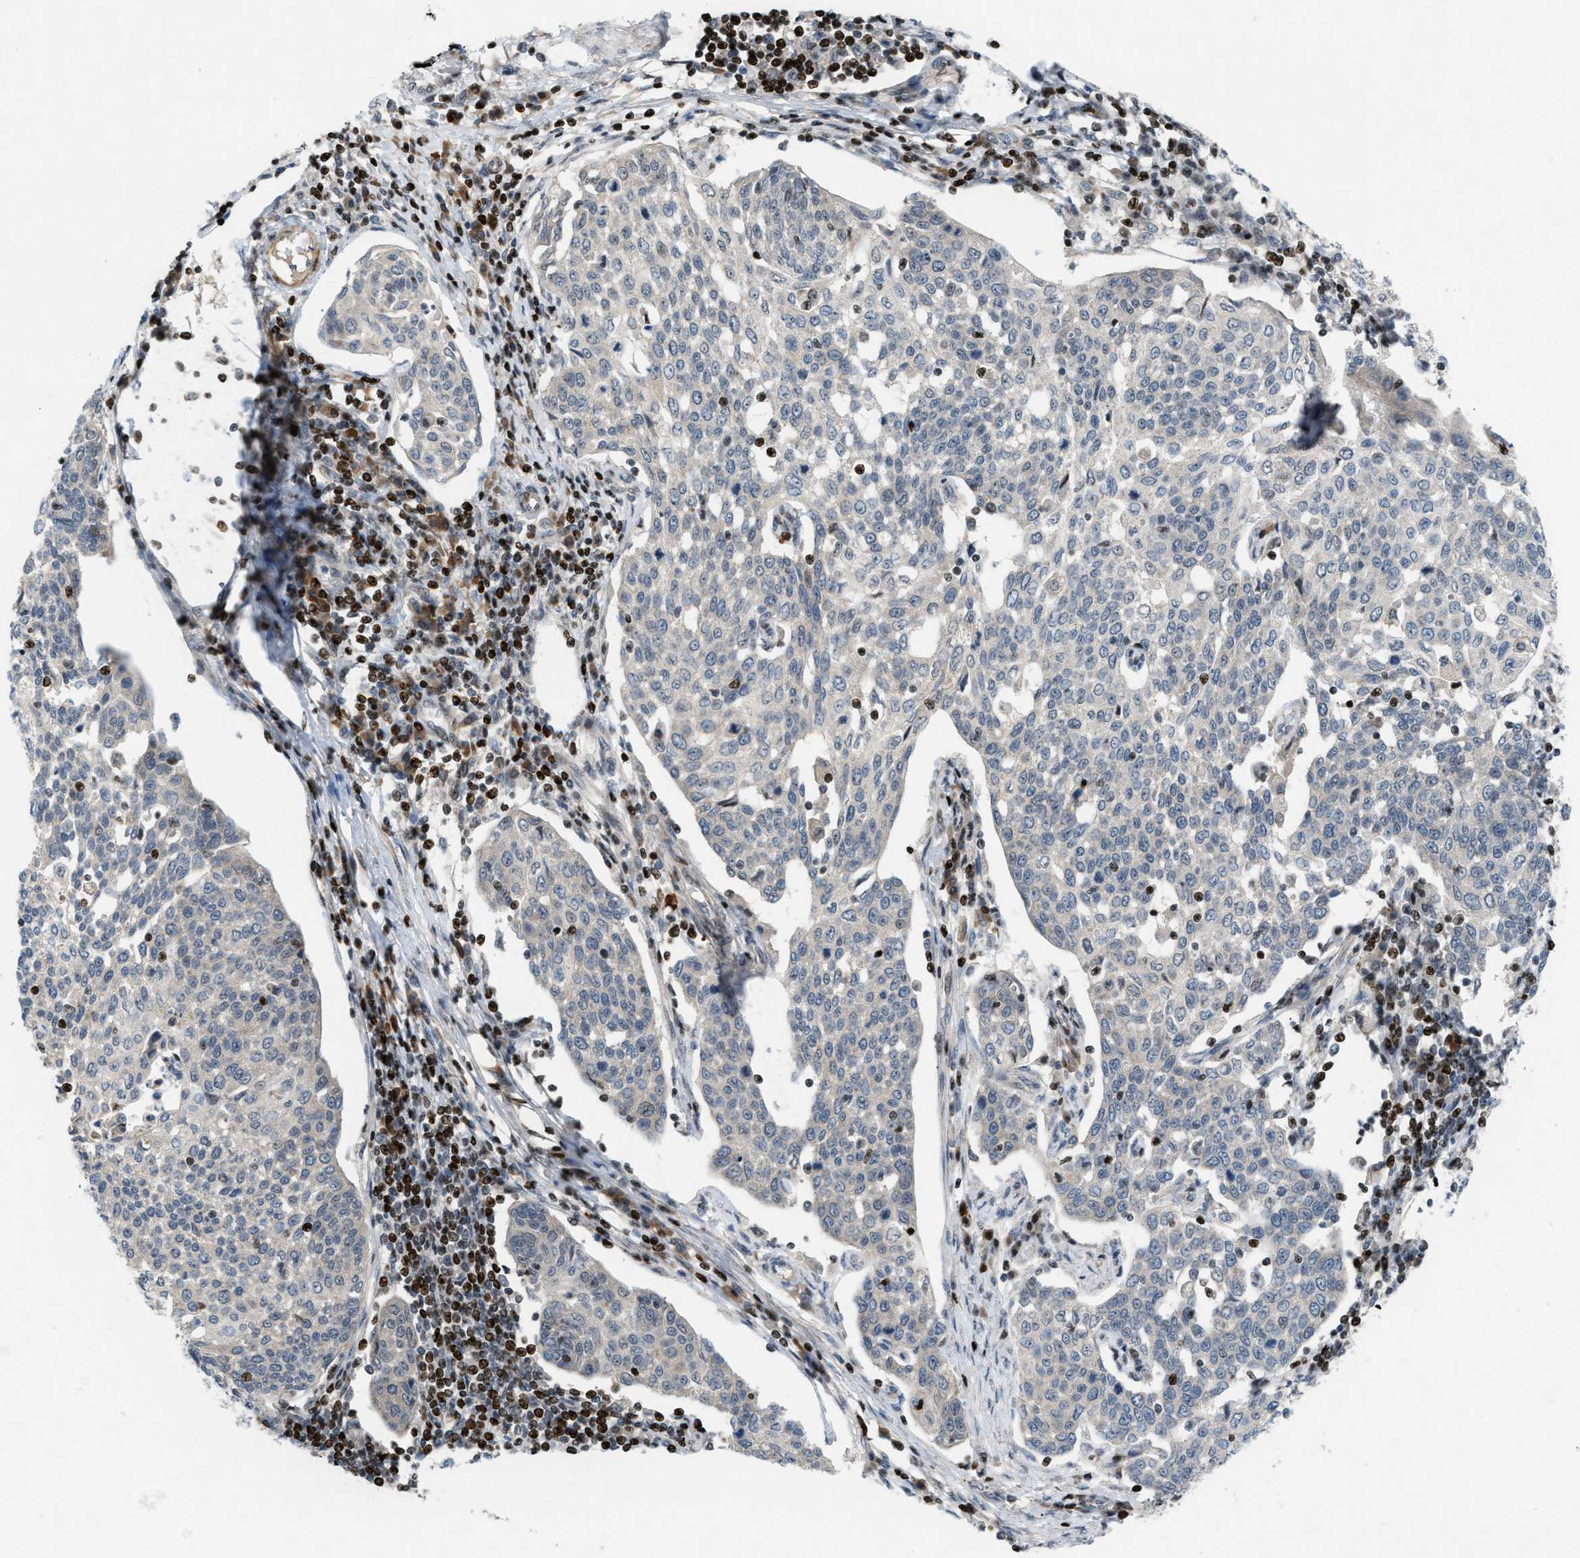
{"staining": {"intensity": "negative", "quantity": "none", "location": "none"}, "tissue": "cervical cancer", "cell_type": "Tumor cells", "image_type": "cancer", "snomed": [{"axis": "morphology", "description": "Squamous cell carcinoma, NOS"}, {"axis": "topography", "description": "Cervix"}], "caption": "The micrograph reveals no significant staining in tumor cells of cervical cancer (squamous cell carcinoma).", "gene": "ZNF276", "patient": {"sex": "female", "age": 34}}